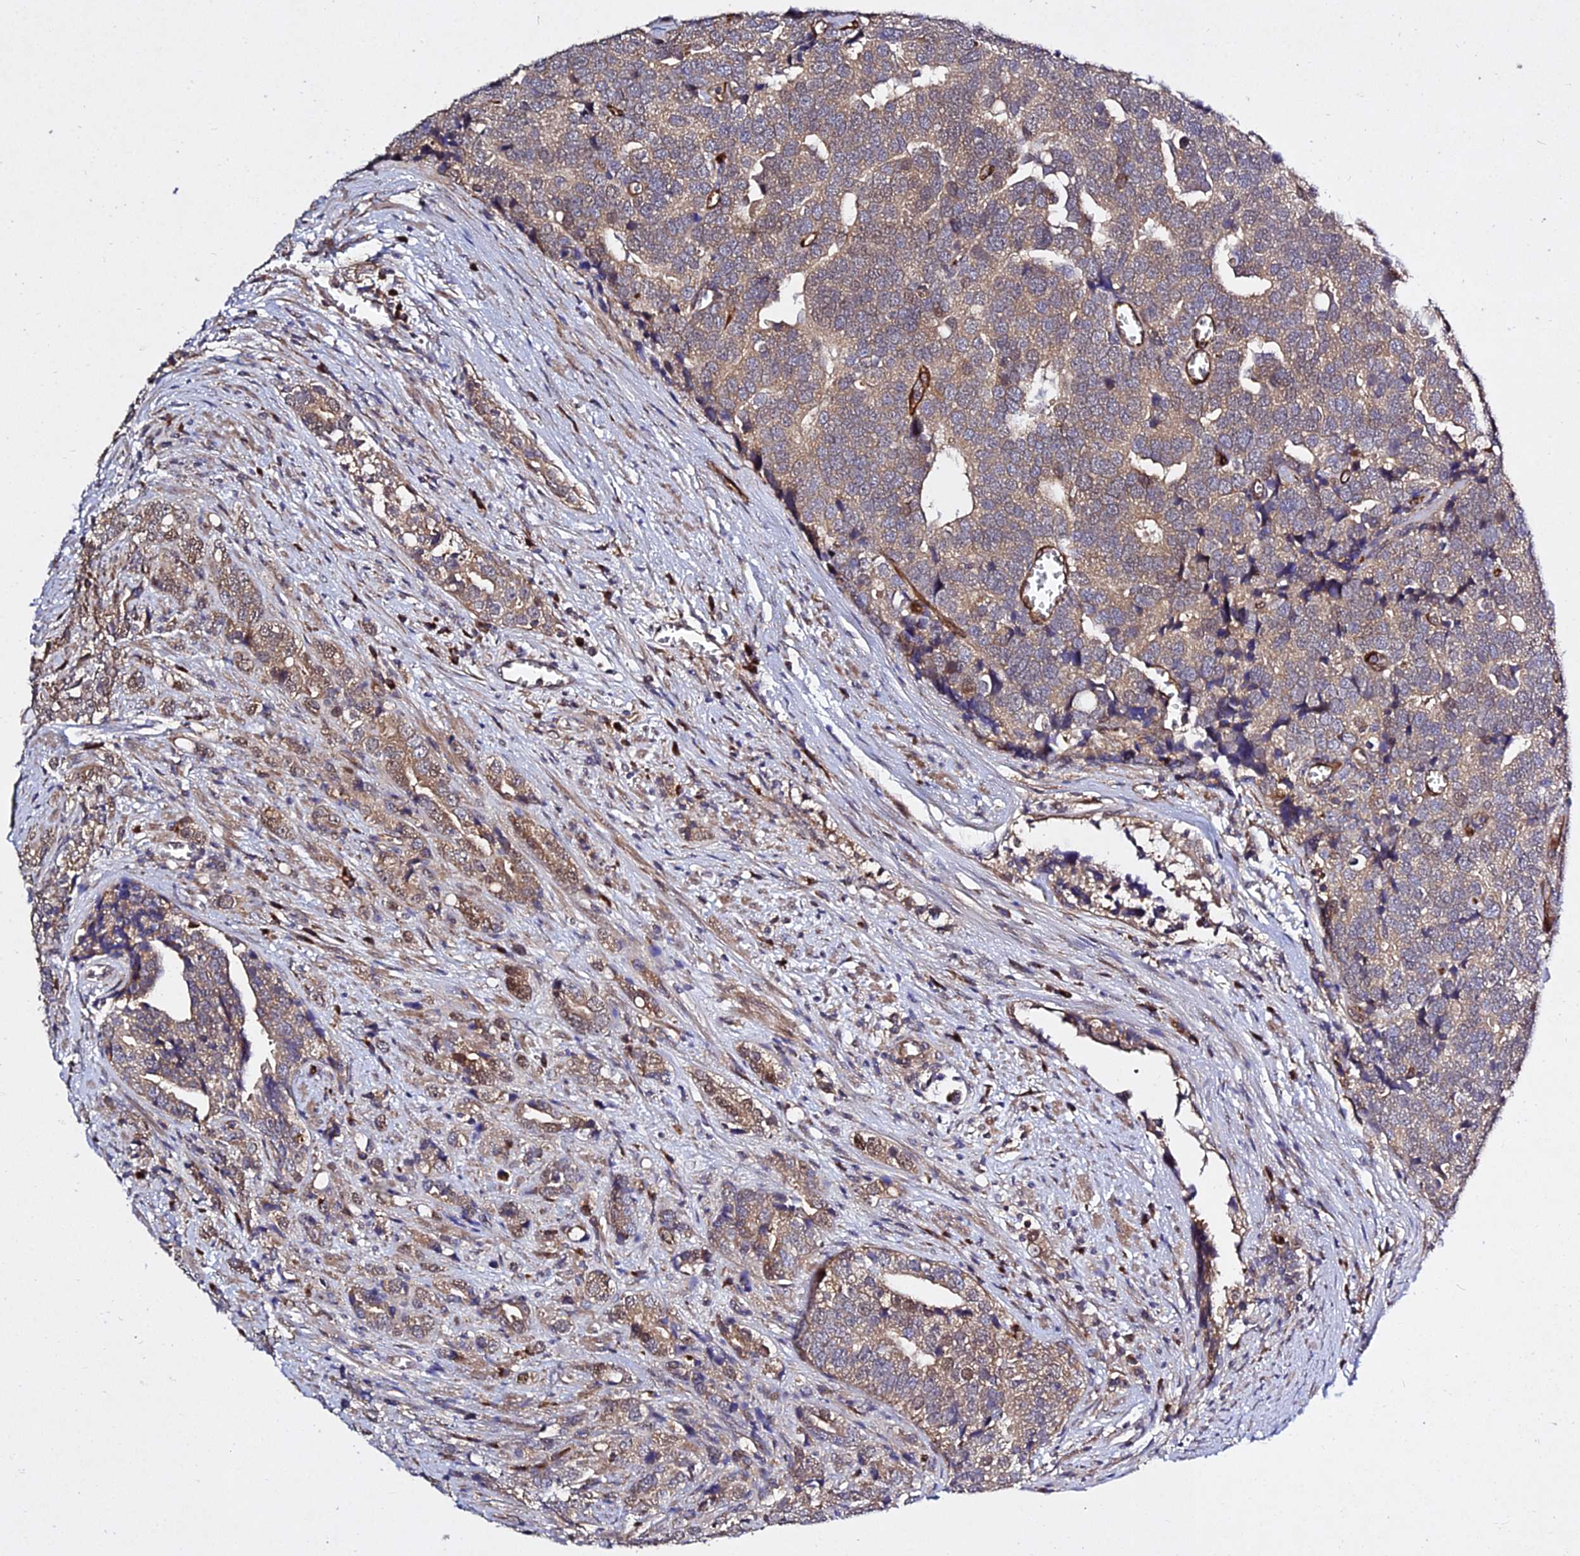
{"staining": {"intensity": "moderate", "quantity": "25%-75%", "location": "cytoplasmic/membranous"}, "tissue": "prostate cancer", "cell_type": "Tumor cells", "image_type": "cancer", "snomed": [{"axis": "morphology", "description": "Adenocarcinoma, High grade"}, {"axis": "topography", "description": "Prostate"}], "caption": "Tumor cells reveal medium levels of moderate cytoplasmic/membranous expression in about 25%-75% of cells in human prostate adenocarcinoma (high-grade). (DAB IHC, brown staining for protein, blue staining for nuclei).", "gene": "GRTP1", "patient": {"sex": "male", "age": 71}}